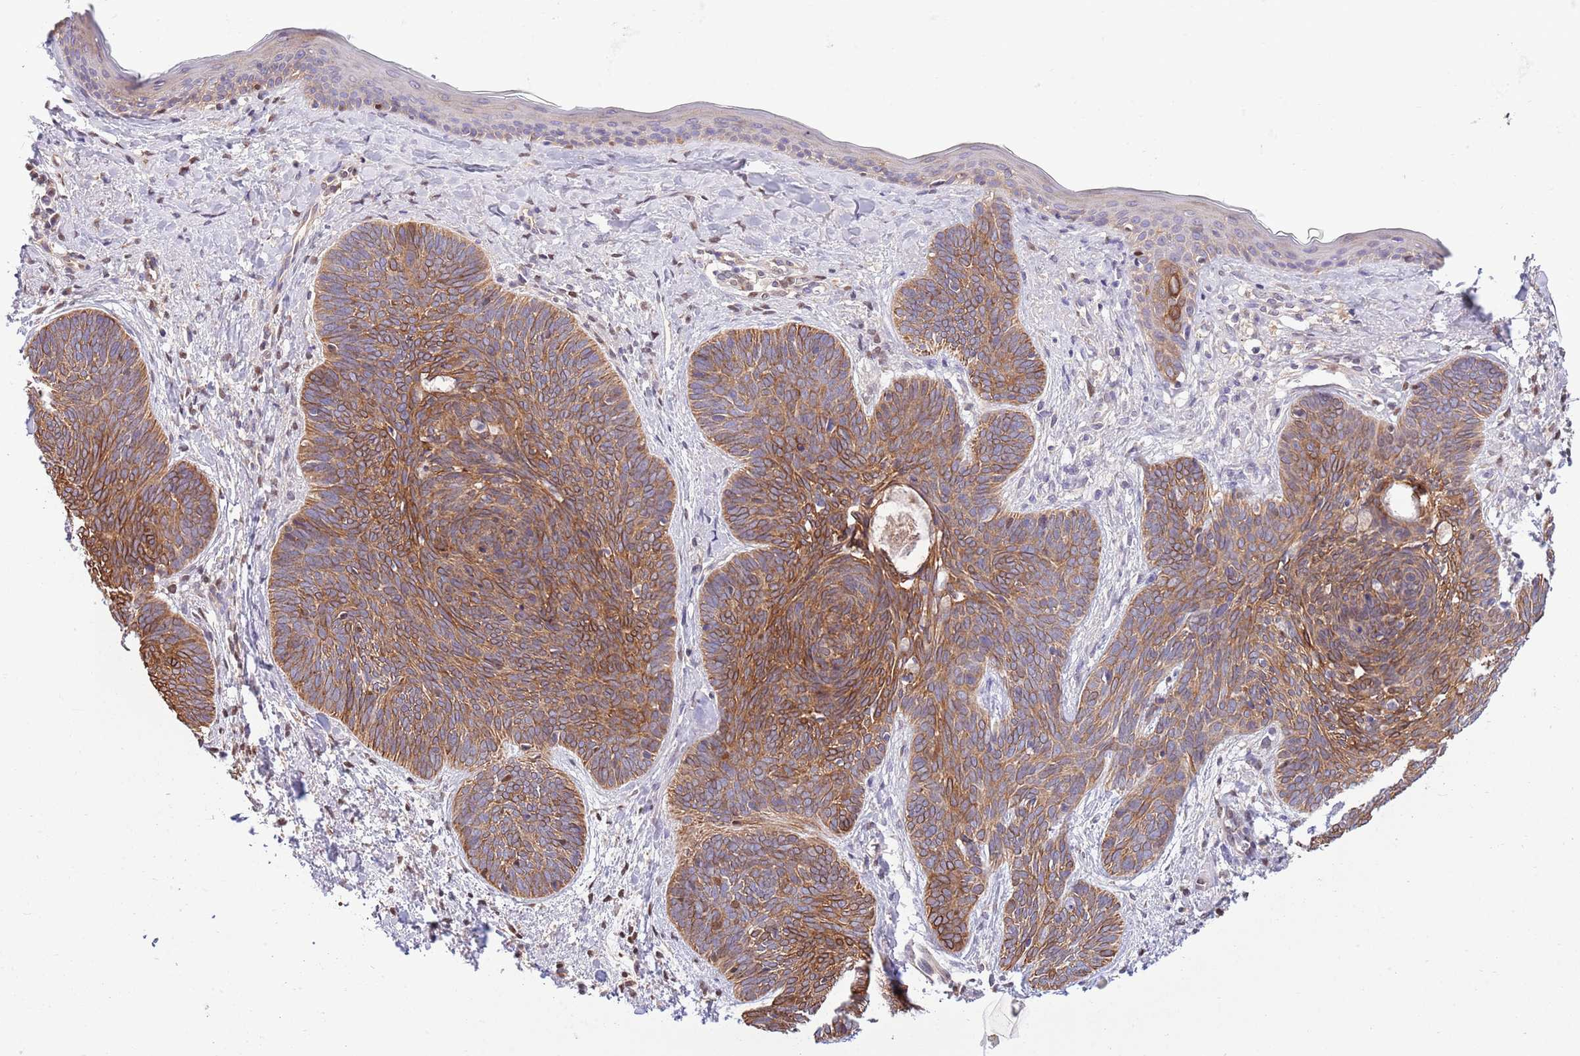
{"staining": {"intensity": "moderate", "quantity": ">75%", "location": "cytoplasmic/membranous"}, "tissue": "skin cancer", "cell_type": "Tumor cells", "image_type": "cancer", "snomed": [{"axis": "morphology", "description": "Basal cell carcinoma"}, {"axis": "topography", "description": "Skin"}], "caption": "Immunohistochemical staining of human skin cancer (basal cell carcinoma) demonstrates medium levels of moderate cytoplasmic/membranous protein staining in about >75% of tumor cells. (Stains: DAB in brown, nuclei in blue, Microscopy: brightfield microscopy at high magnification).", "gene": "ARL2BP", "patient": {"sex": "female", "age": 81}}